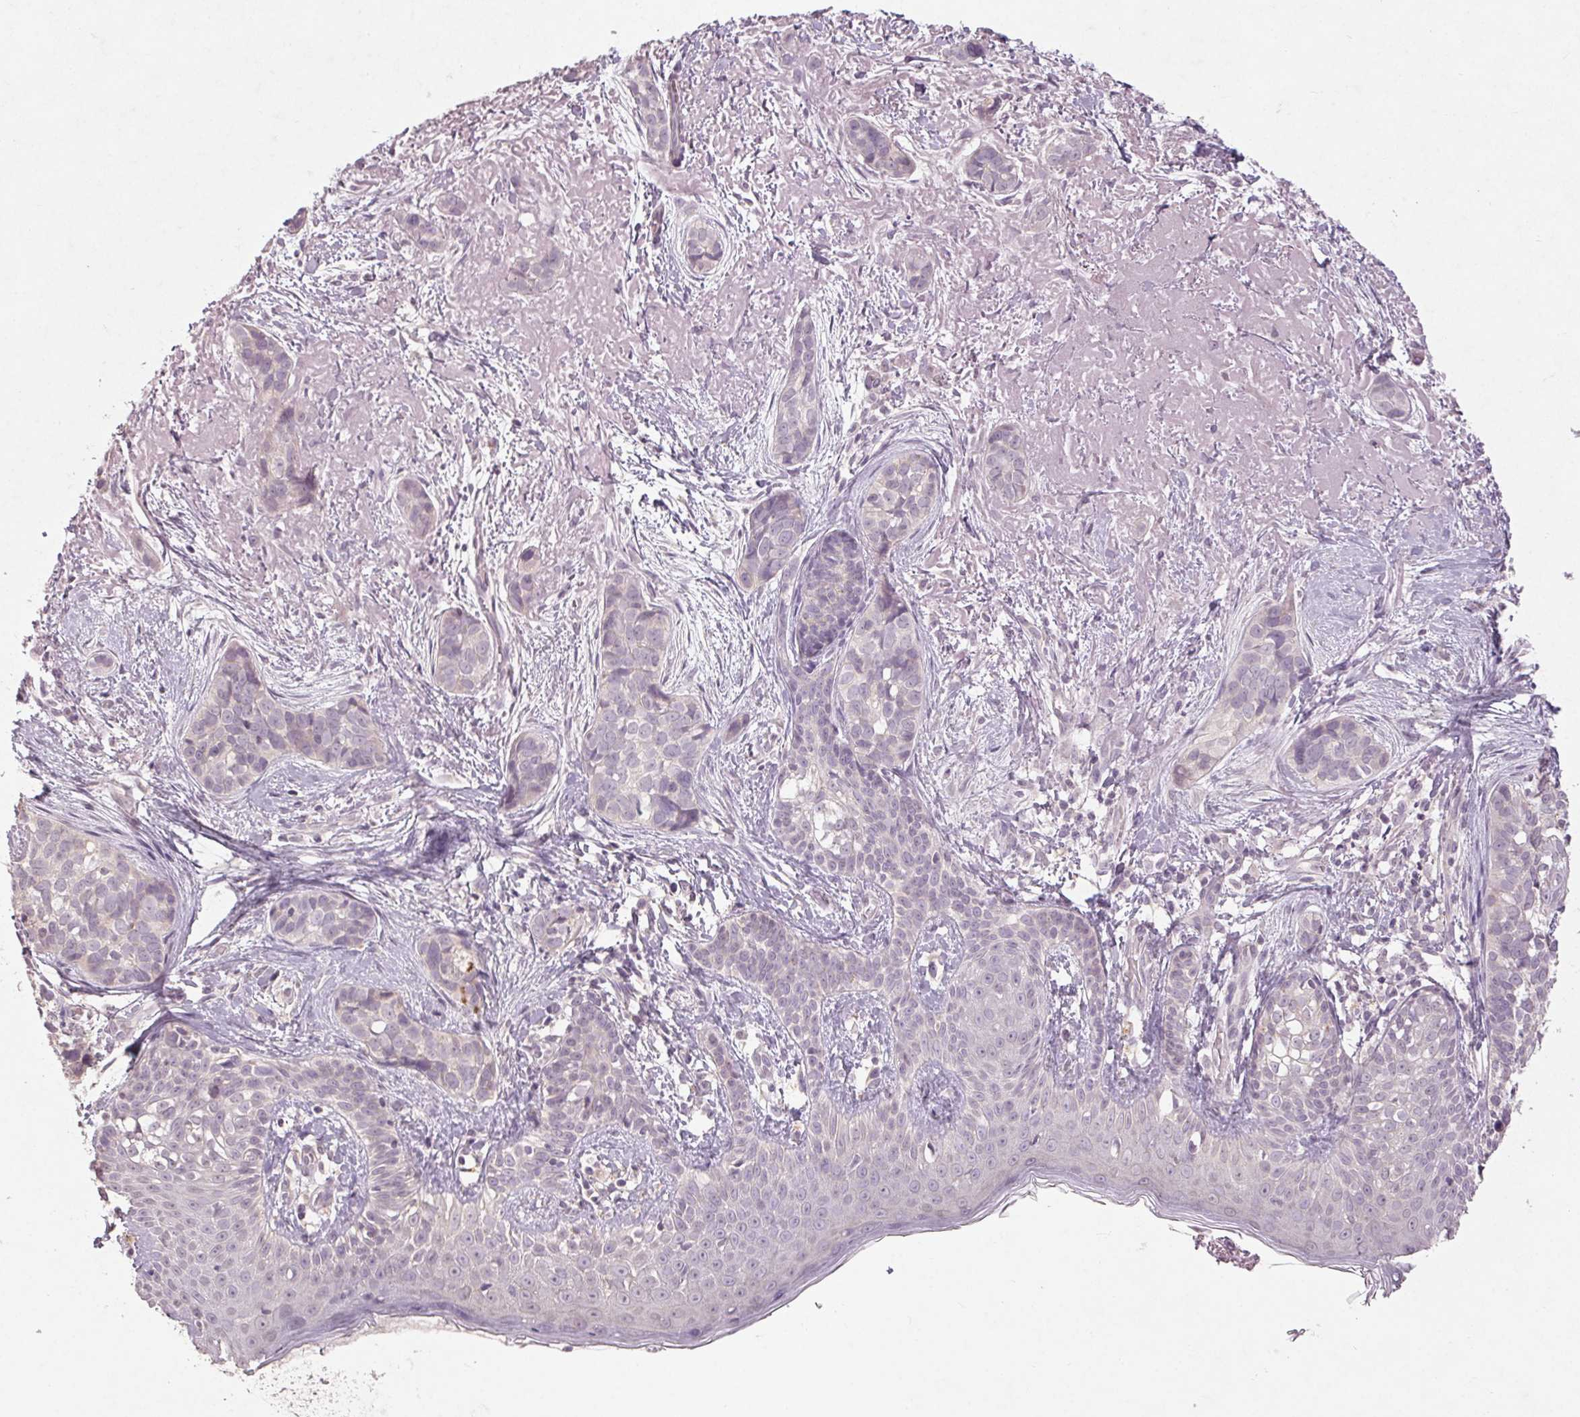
{"staining": {"intensity": "negative", "quantity": "none", "location": "none"}, "tissue": "skin cancer", "cell_type": "Tumor cells", "image_type": "cancer", "snomed": [{"axis": "morphology", "description": "Basal cell carcinoma"}, {"axis": "topography", "description": "Skin"}], "caption": "Skin cancer was stained to show a protein in brown. There is no significant staining in tumor cells.", "gene": "KLRC3", "patient": {"sex": "male", "age": 87}}